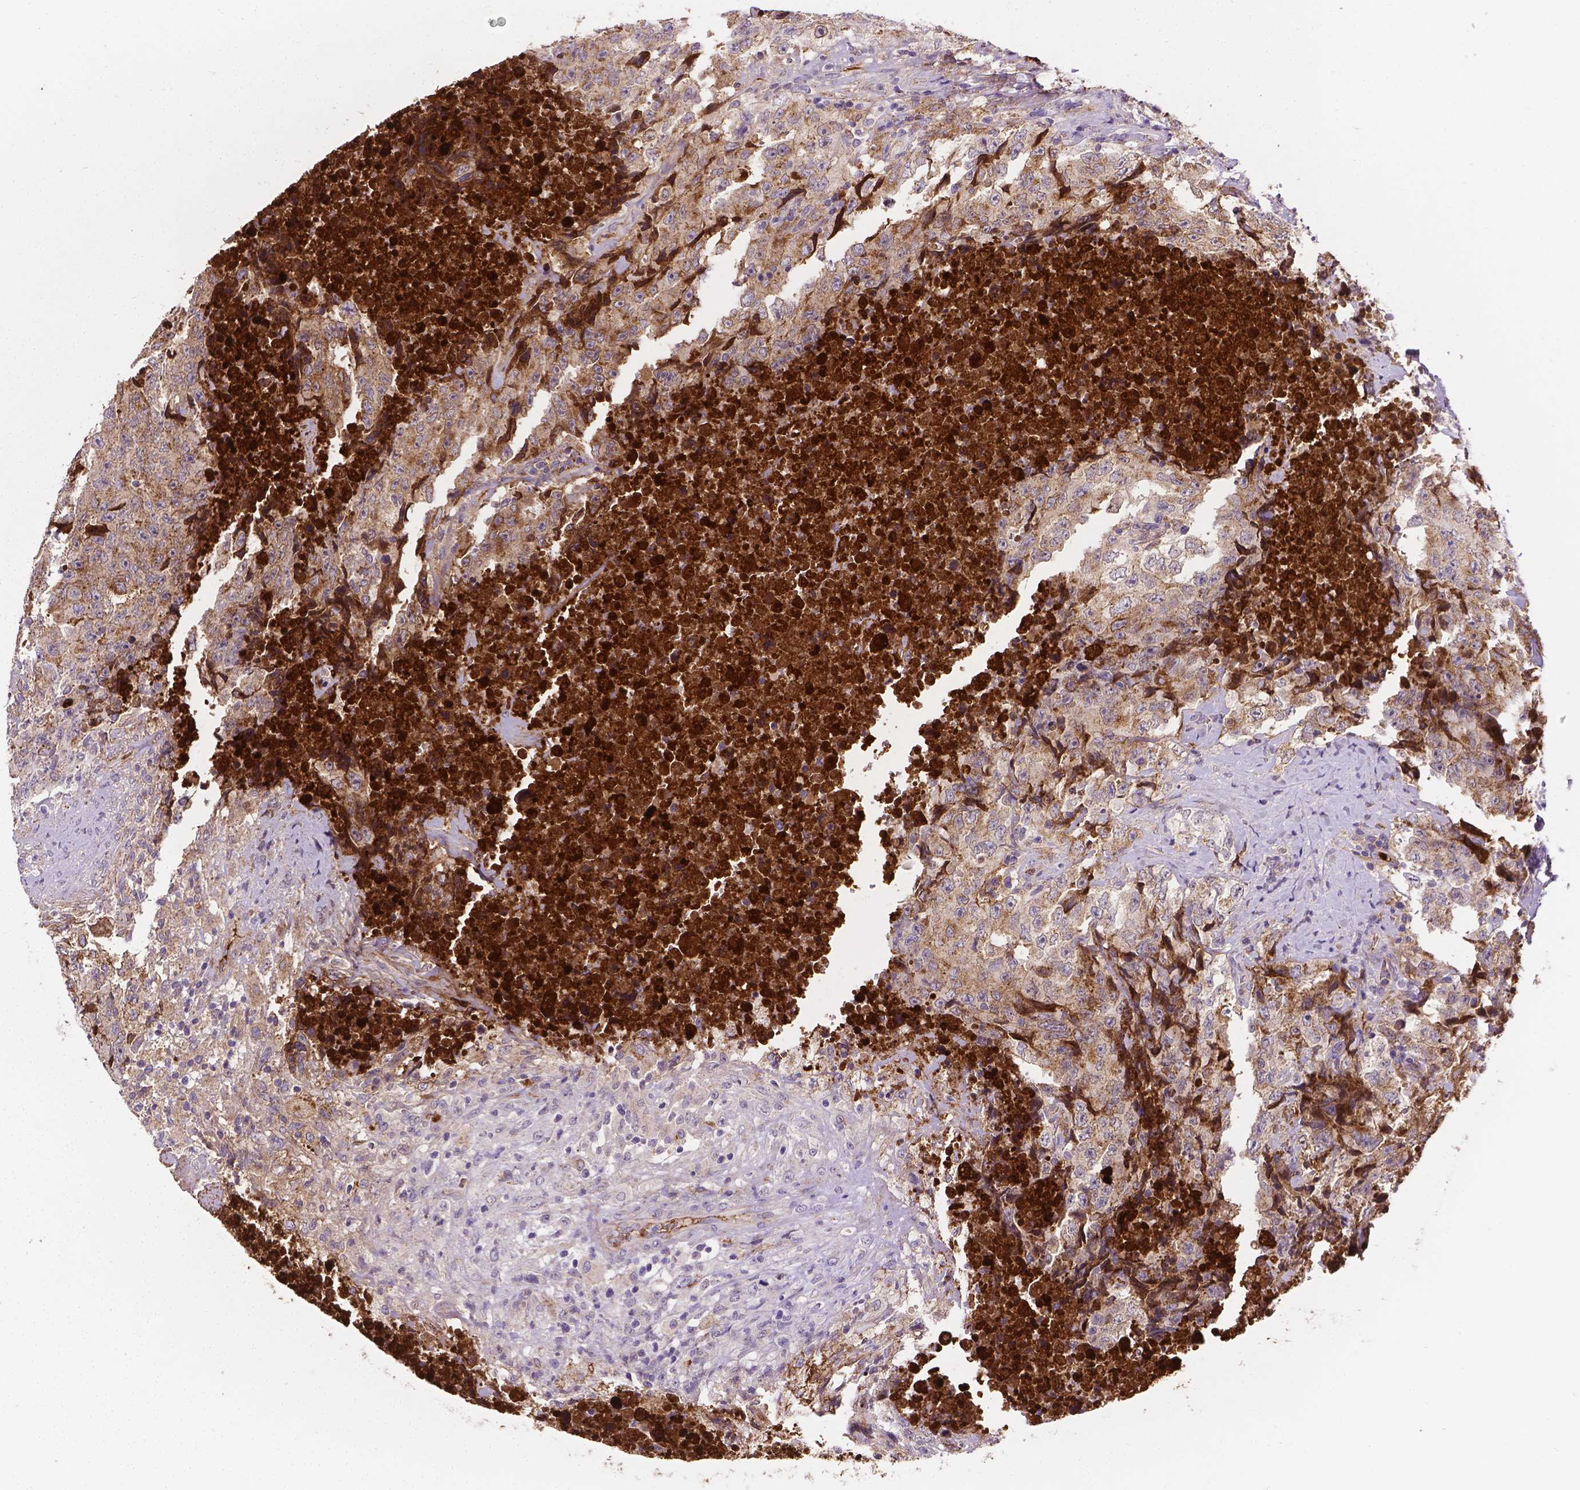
{"staining": {"intensity": "moderate", "quantity": "25%-75%", "location": "cytoplasmic/membranous"}, "tissue": "testis cancer", "cell_type": "Tumor cells", "image_type": "cancer", "snomed": [{"axis": "morphology", "description": "Carcinoma, Embryonal, NOS"}, {"axis": "topography", "description": "Testis"}], "caption": "The micrograph displays staining of testis cancer, revealing moderate cytoplasmic/membranous protein expression (brown color) within tumor cells. Nuclei are stained in blue.", "gene": "APOE", "patient": {"sex": "male", "age": 24}}